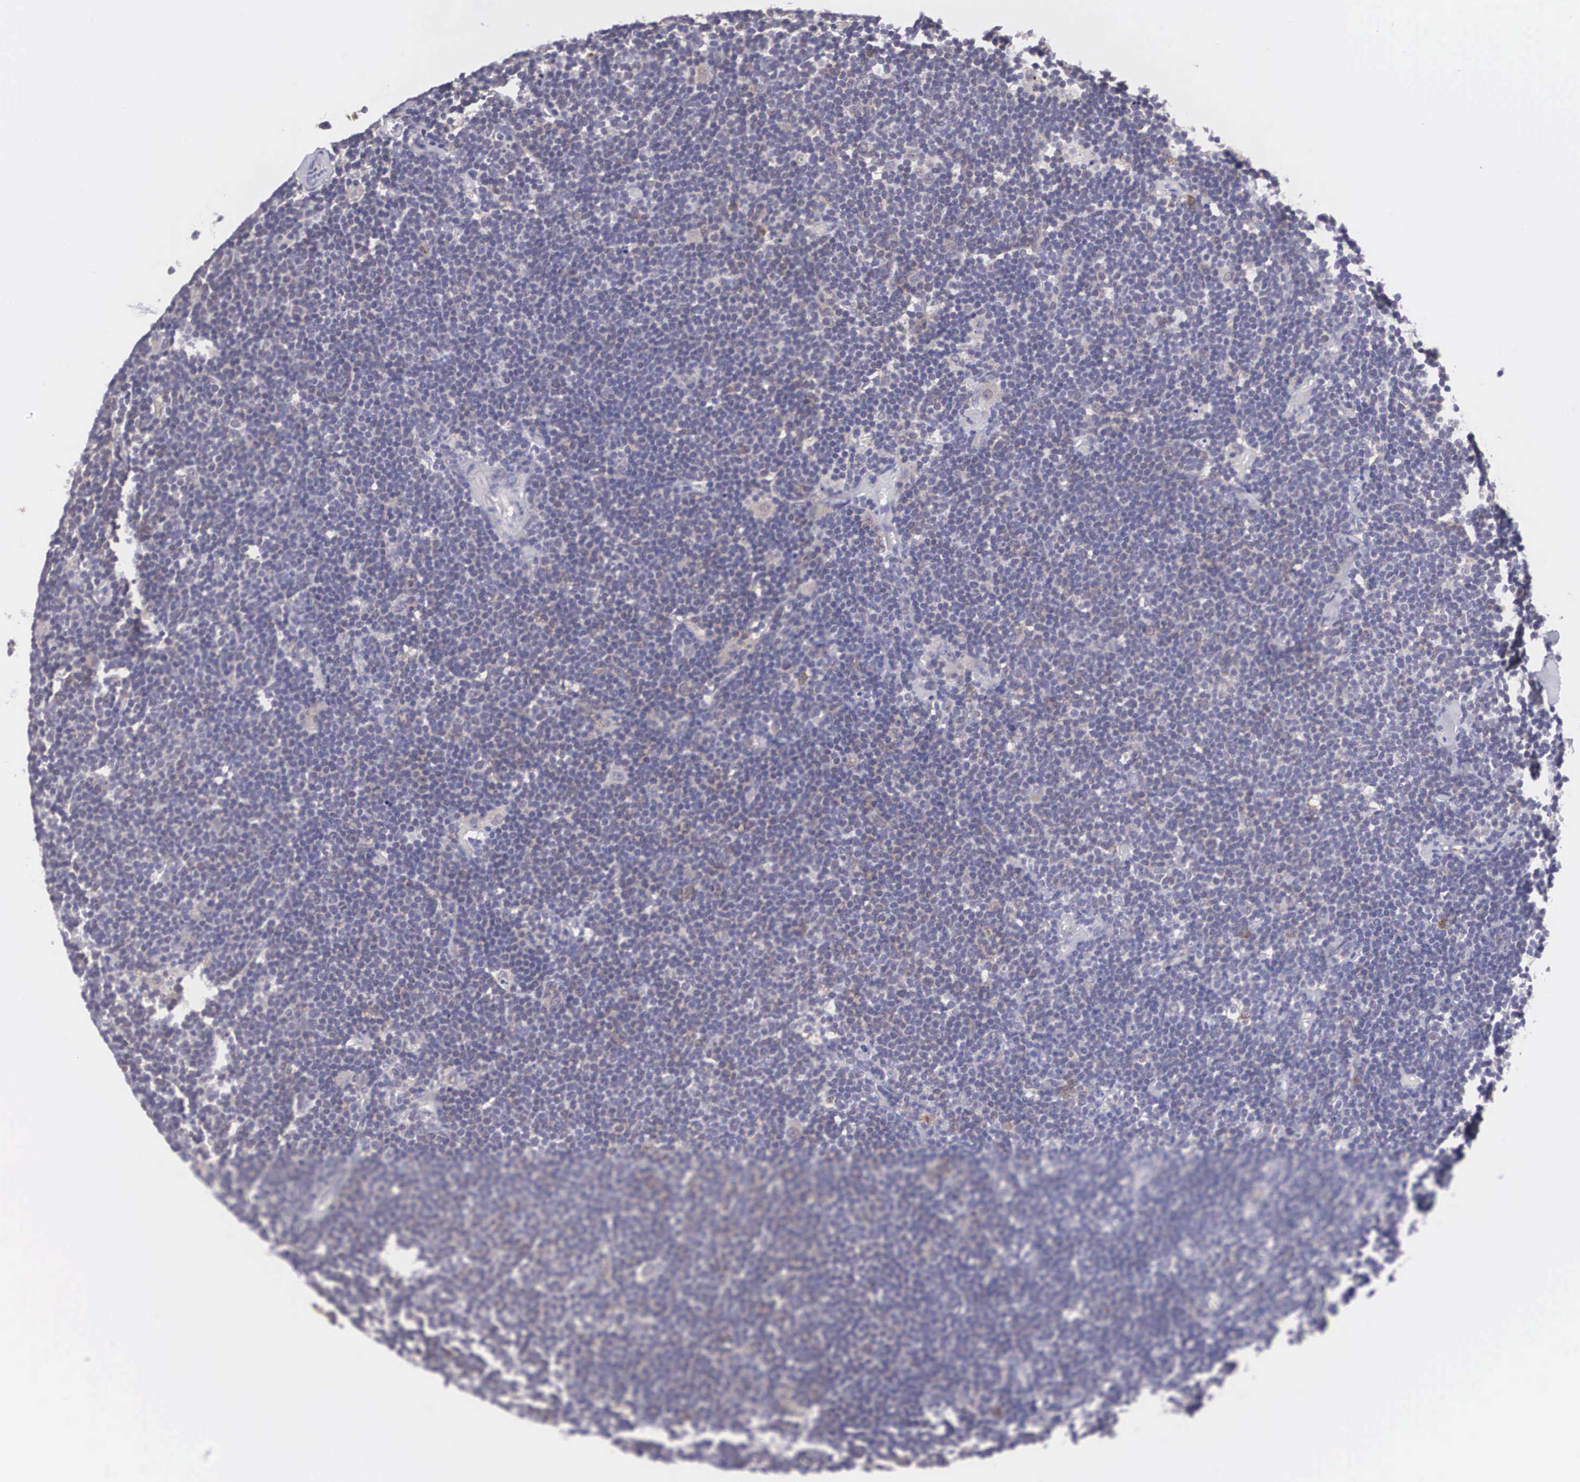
{"staining": {"intensity": "weak", "quantity": "<25%", "location": "cytoplasmic/membranous"}, "tissue": "lymphoma", "cell_type": "Tumor cells", "image_type": "cancer", "snomed": [{"axis": "morphology", "description": "Malignant lymphoma, non-Hodgkin's type, Low grade"}, {"axis": "topography", "description": "Lymph node"}], "caption": "An immunohistochemistry image of lymphoma is shown. There is no staining in tumor cells of lymphoma.", "gene": "TXLNG", "patient": {"sex": "male", "age": 65}}